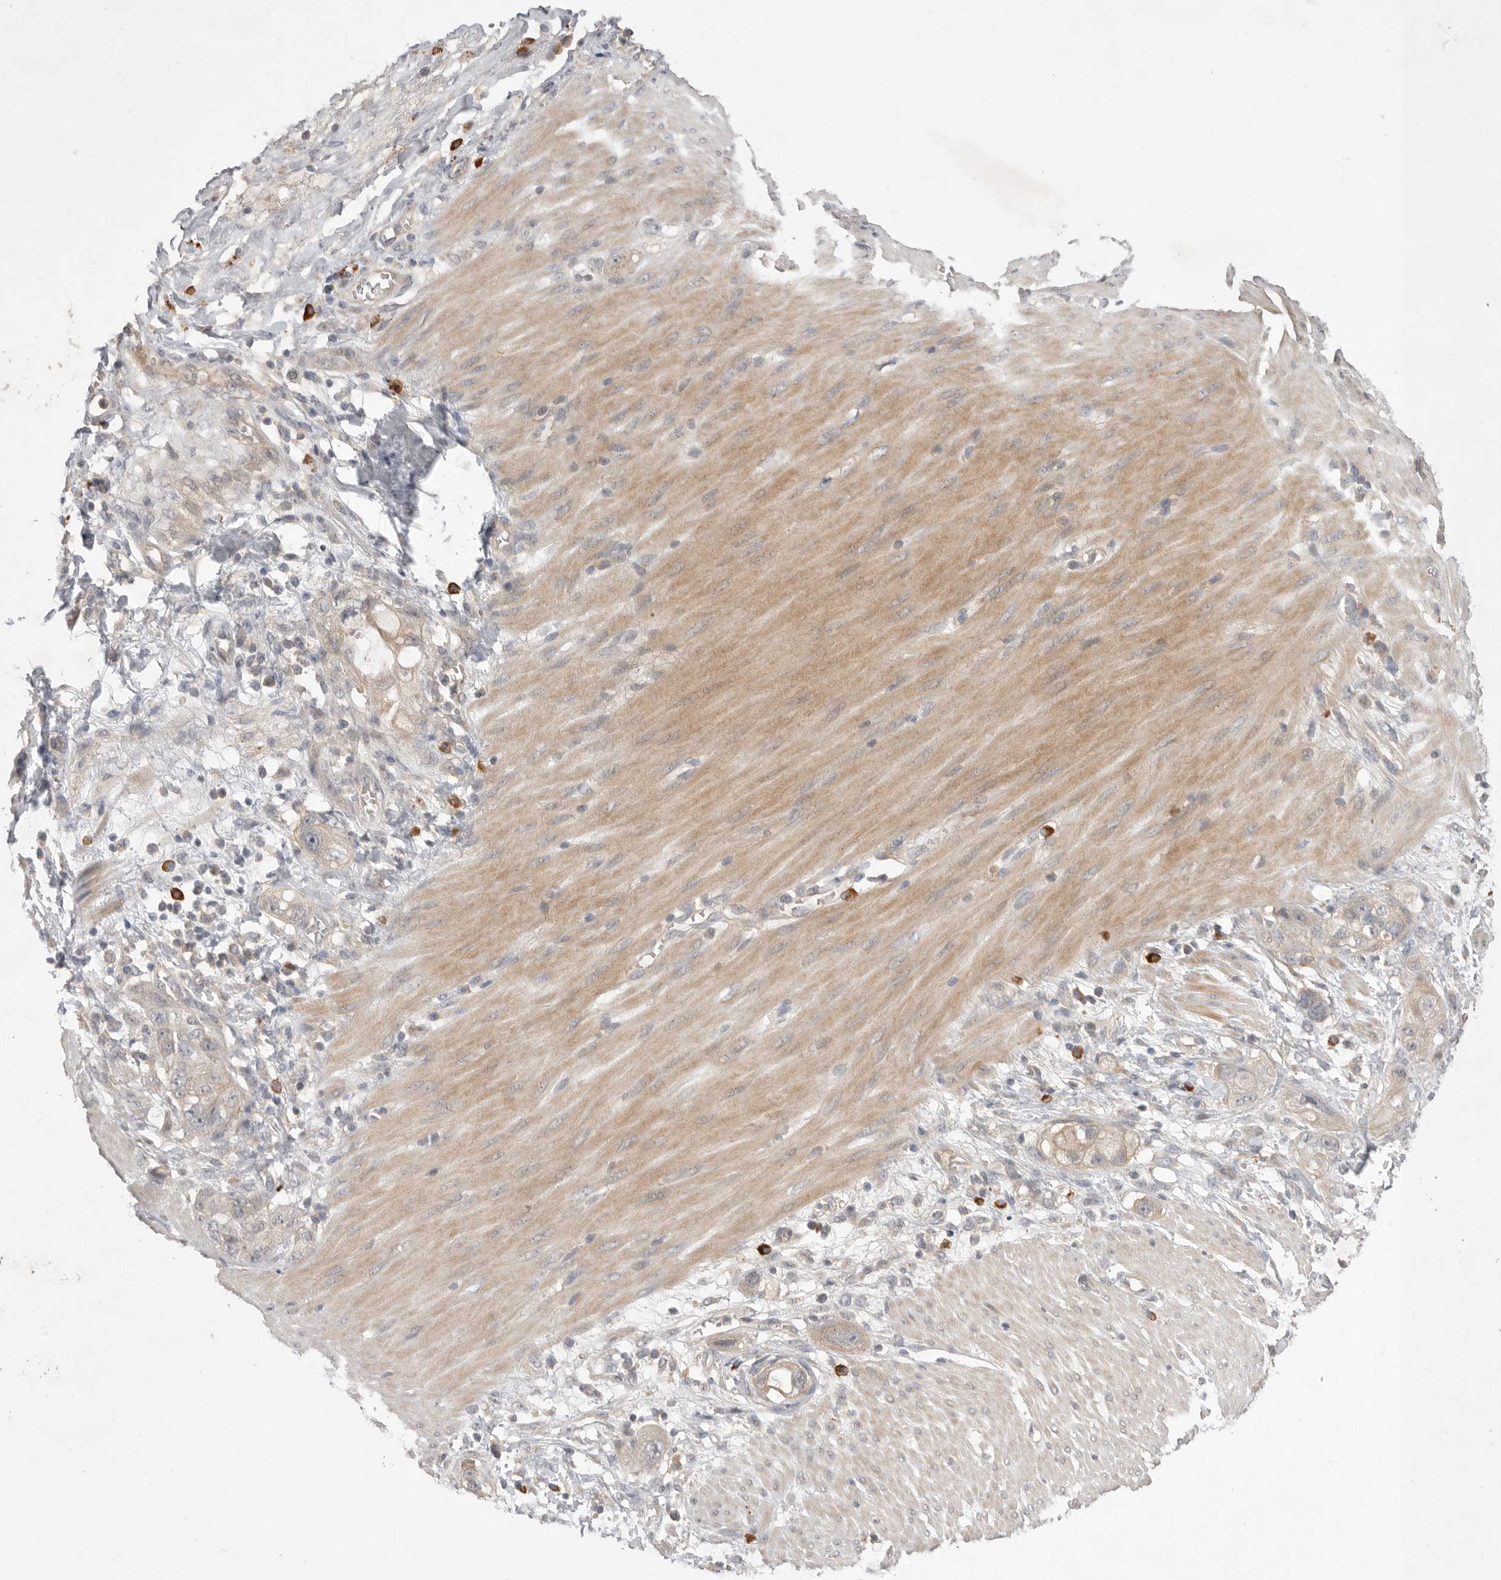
{"staining": {"intensity": "weak", "quantity": "<25%", "location": "cytoplasmic/membranous"}, "tissue": "stomach cancer", "cell_type": "Tumor cells", "image_type": "cancer", "snomed": [{"axis": "morphology", "description": "Adenocarcinoma, NOS"}, {"axis": "topography", "description": "Stomach"}, {"axis": "topography", "description": "Stomach, lower"}], "caption": "Adenocarcinoma (stomach) was stained to show a protein in brown. There is no significant expression in tumor cells.", "gene": "NRCAM", "patient": {"sex": "female", "age": 48}}